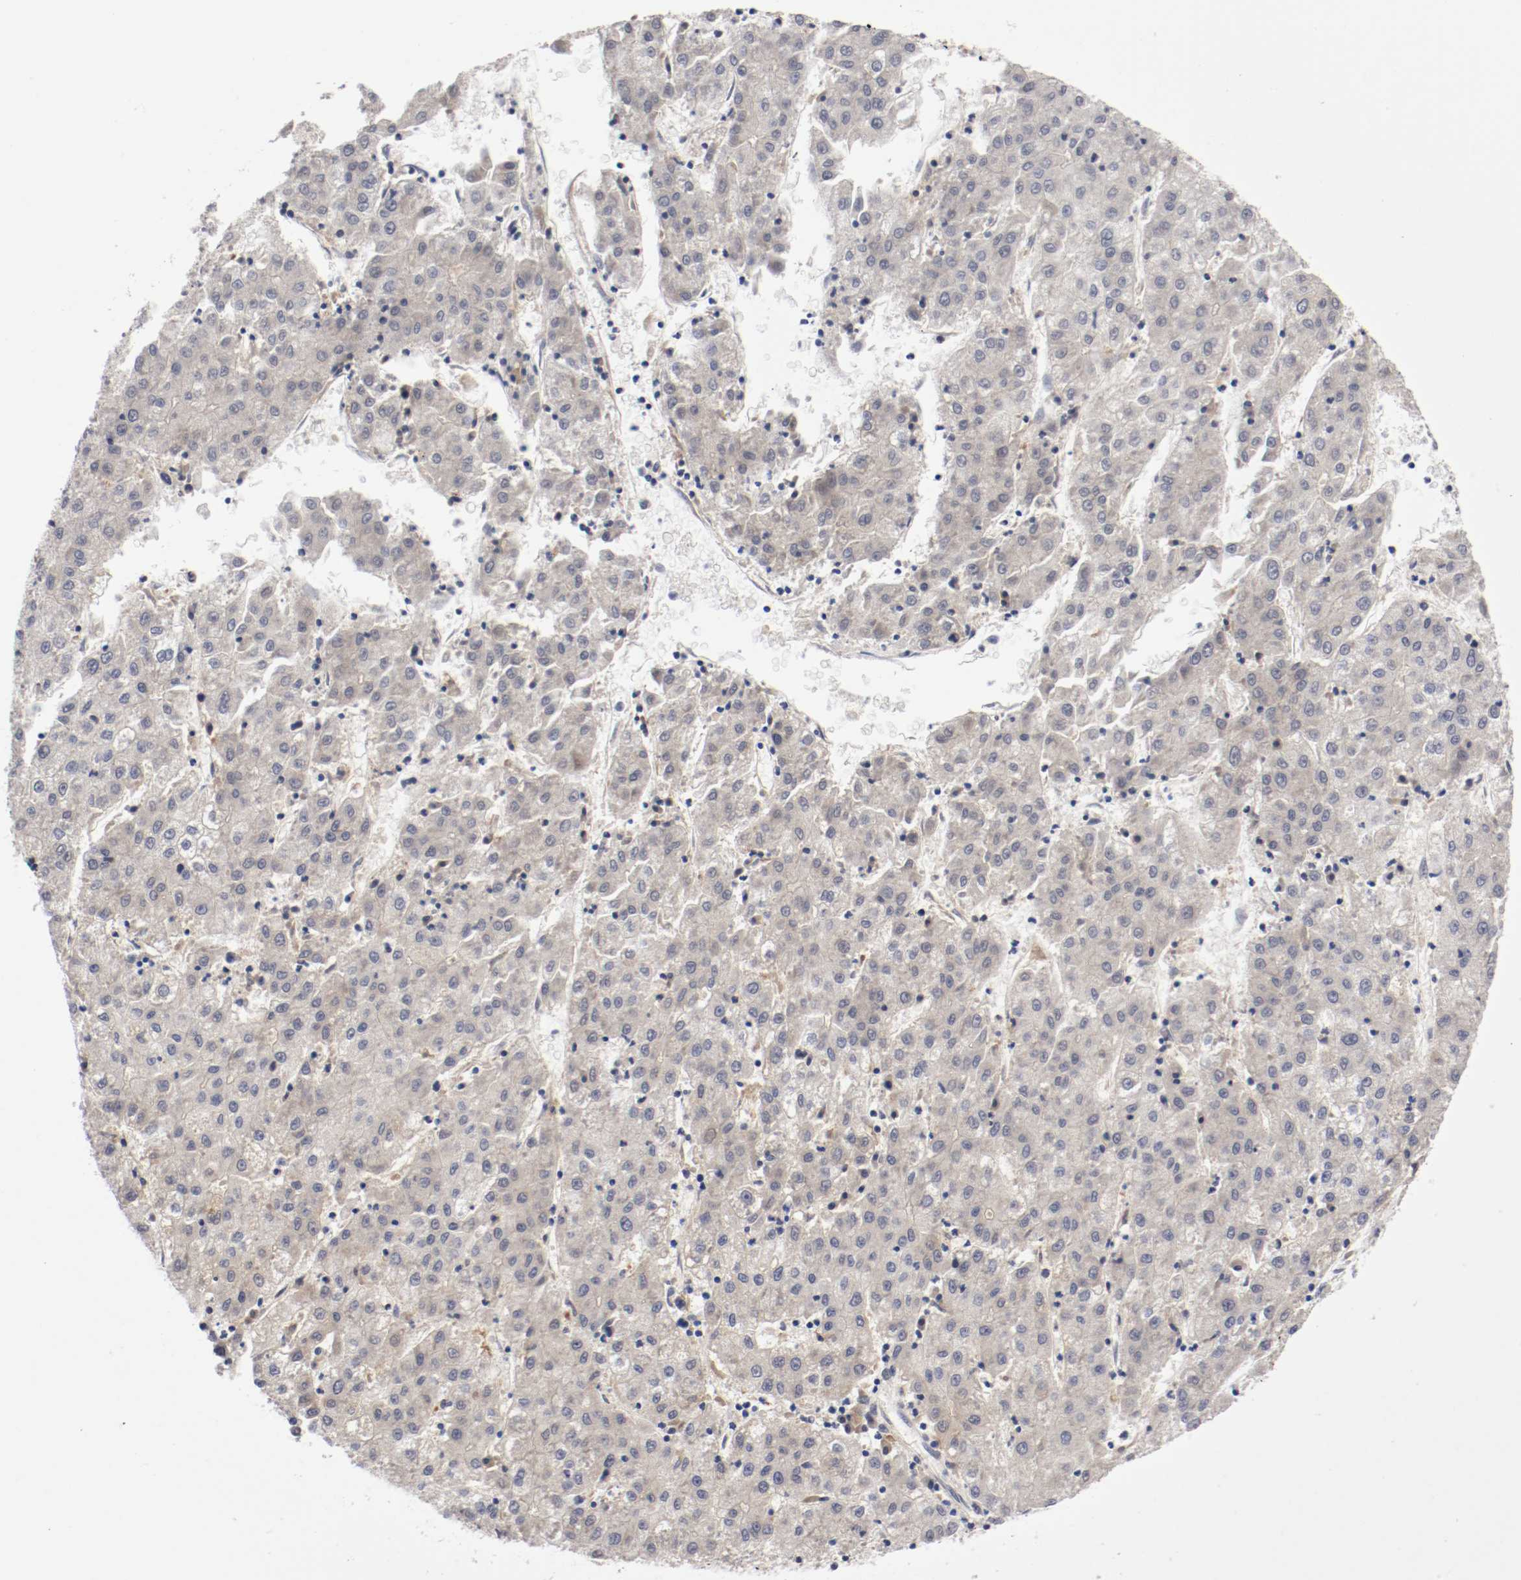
{"staining": {"intensity": "weak", "quantity": "25%-75%", "location": "cytoplasmic/membranous"}, "tissue": "liver cancer", "cell_type": "Tumor cells", "image_type": "cancer", "snomed": [{"axis": "morphology", "description": "Carcinoma, Hepatocellular, NOS"}, {"axis": "topography", "description": "Liver"}], "caption": "IHC (DAB) staining of hepatocellular carcinoma (liver) exhibits weak cytoplasmic/membranous protein staining in approximately 25%-75% of tumor cells.", "gene": "PCSK6", "patient": {"sex": "male", "age": 72}}